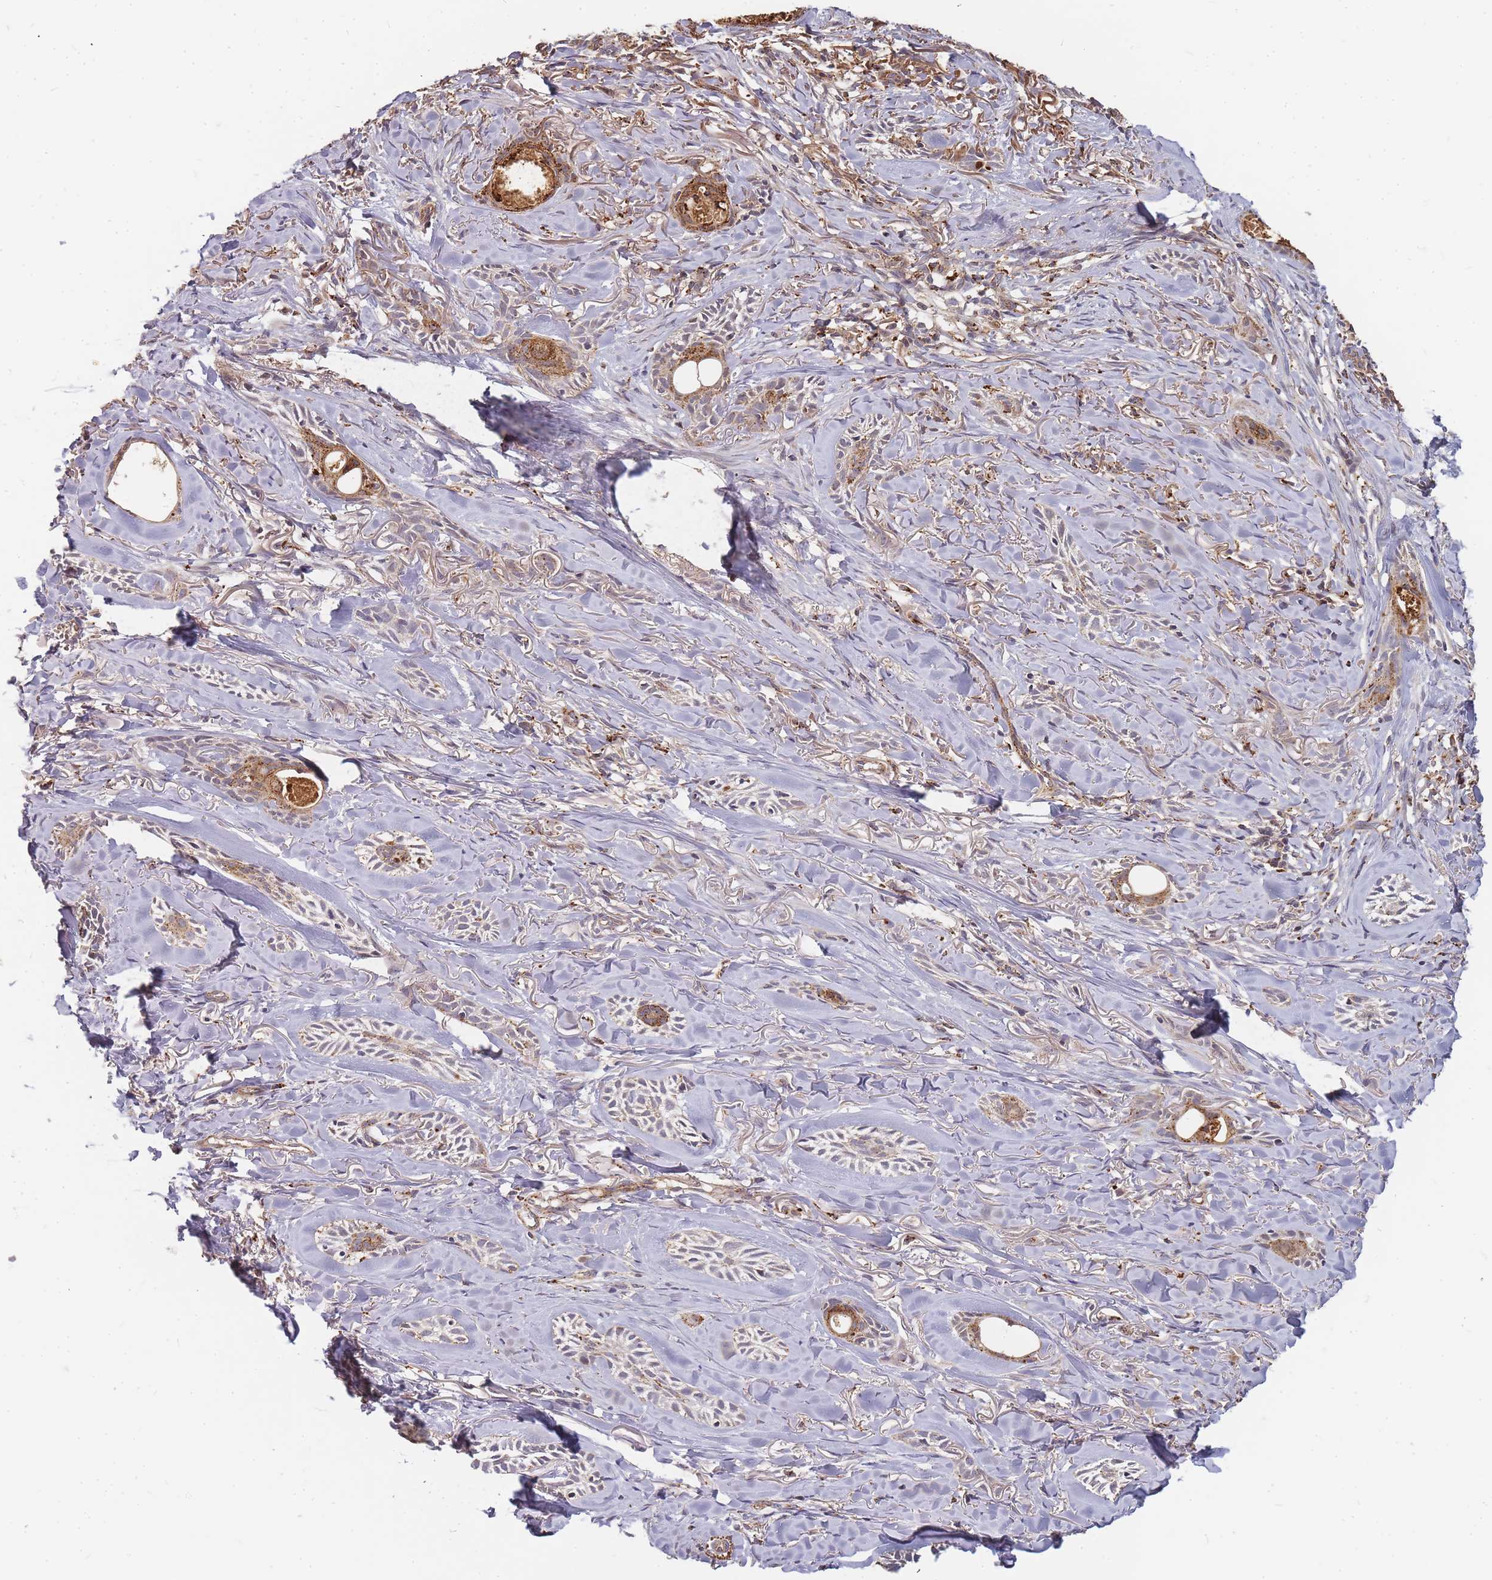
{"staining": {"intensity": "moderate", "quantity": "<25%", "location": "cytoplasmic/membranous"}, "tissue": "skin cancer", "cell_type": "Tumor cells", "image_type": "cancer", "snomed": [{"axis": "morphology", "description": "Basal cell carcinoma"}, {"axis": "topography", "description": "Skin"}], "caption": "Immunohistochemical staining of human skin basal cell carcinoma exhibits moderate cytoplasmic/membranous protein expression in about <25% of tumor cells. (DAB (3,3'-diaminobenzidine) IHC with brightfield microscopy, high magnification).", "gene": "ATG5", "patient": {"sex": "female", "age": 59}}